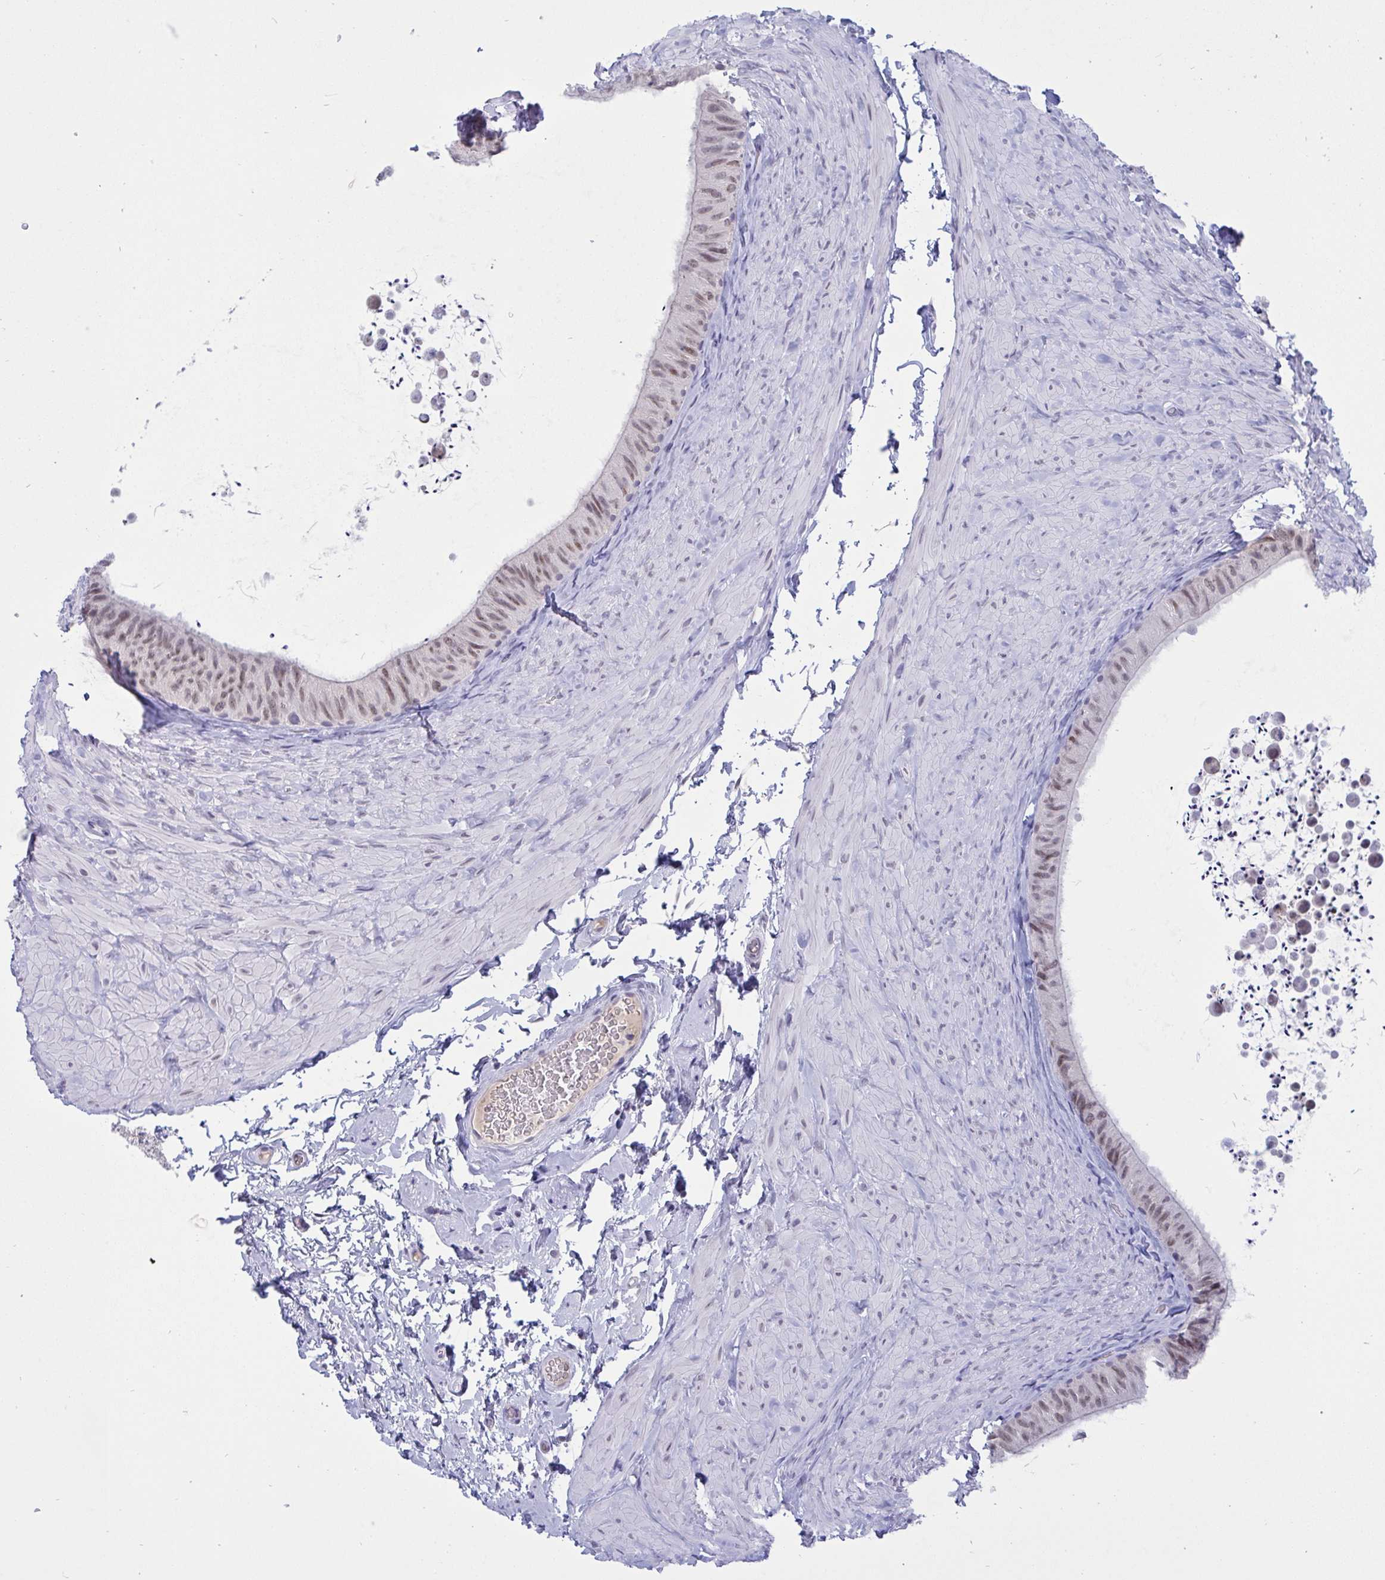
{"staining": {"intensity": "moderate", "quantity": "25%-75%", "location": "nuclear"}, "tissue": "epididymis", "cell_type": "Glandular cells", "image_type": "normal", "snomed": [{"axis": "morphology", "description": "Normal tissue, NOS"}, {"axis": "topography", "description": "Epididymis, spermatic cord, NOS"}, {"axis": "topography", "description": "Epididymis"}], "caption": "Protein analysis of unremarkable epididymis reveals moderate nuclear positivity in about 25%-75% of glandular cells. Nuclei are stained in blue.", "gene": "SERPINB13", "patient": {"sex": "male", "age": 31}}